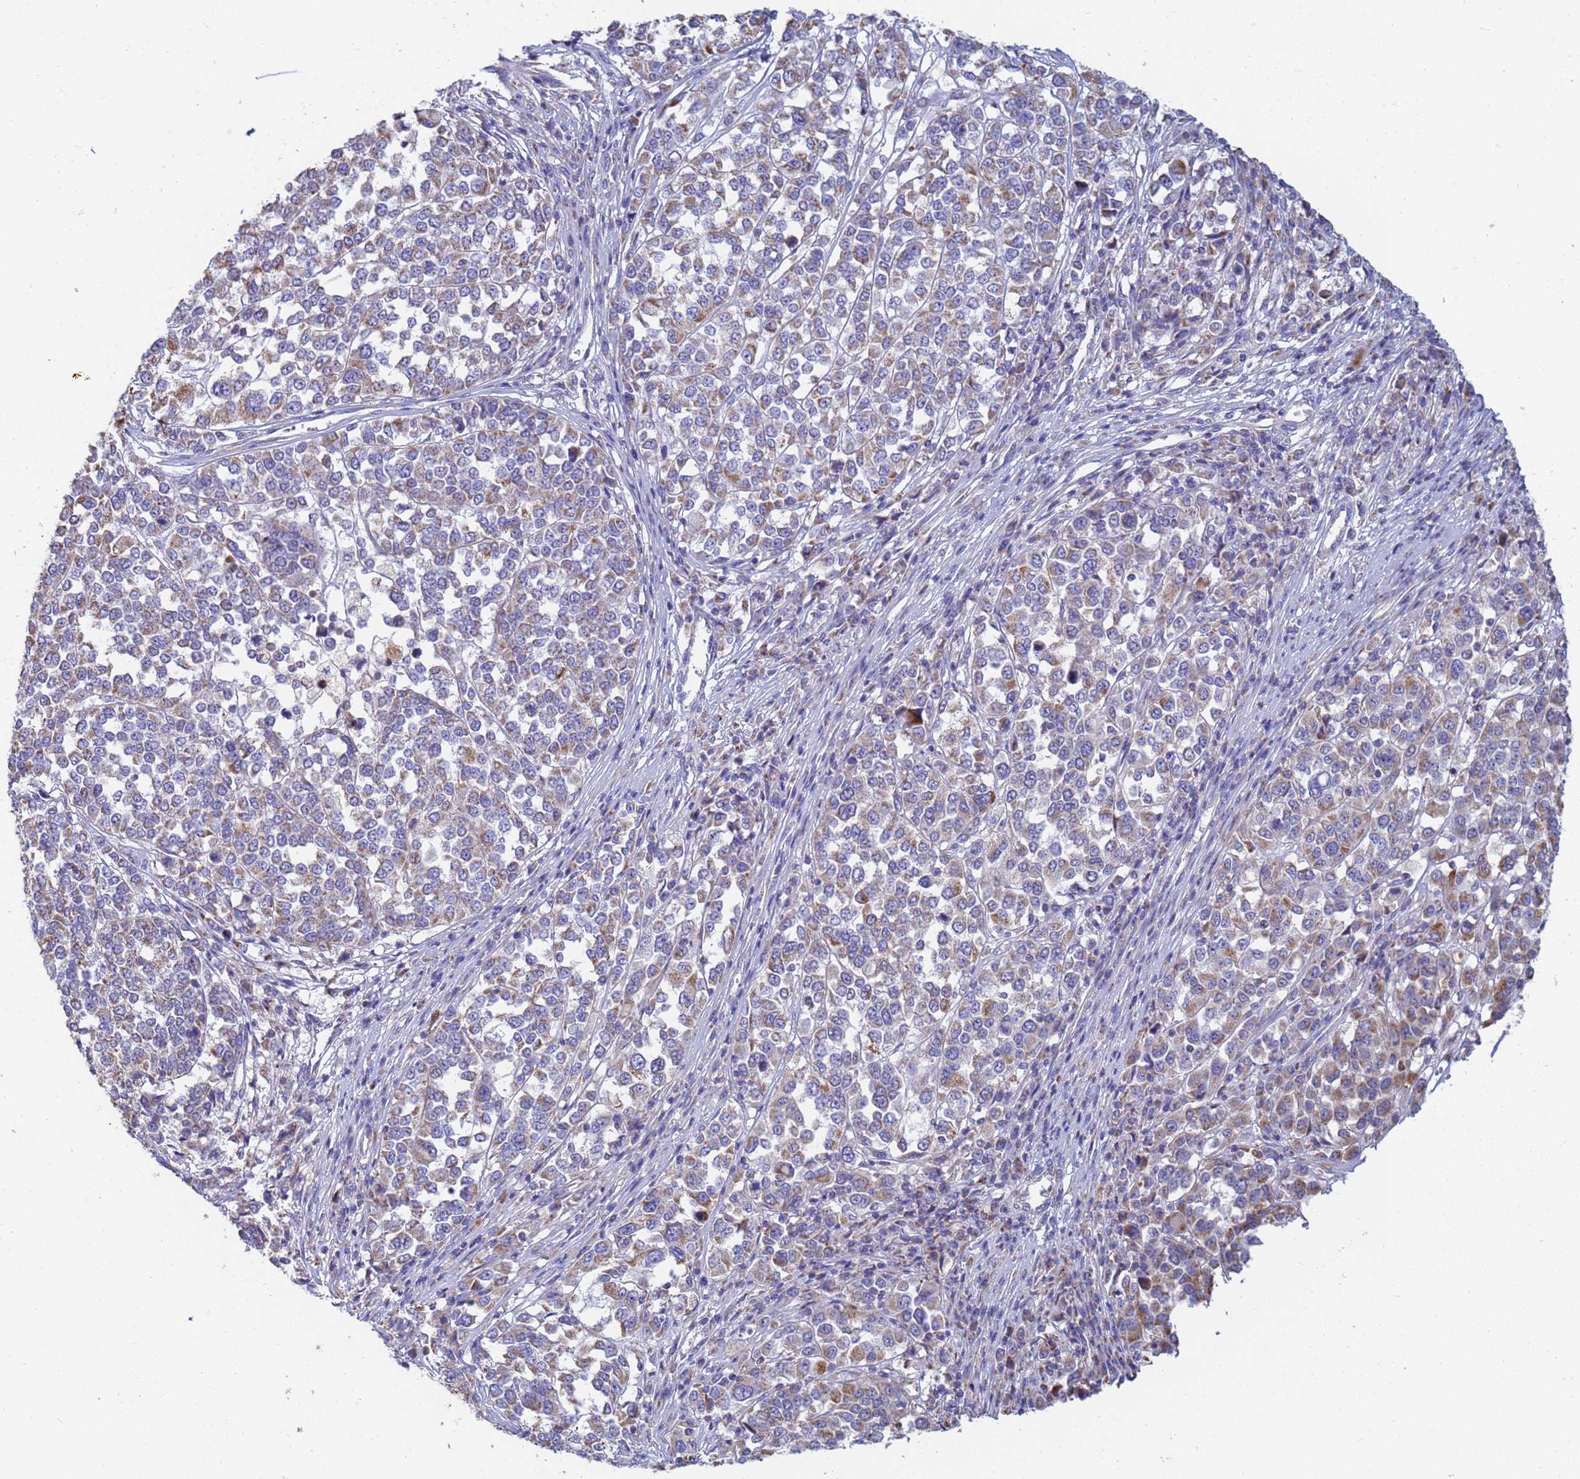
{"staining": {"intensity": "weak", "quantity": "25%-75%", "location": "cytoplasmic/membranous"}, "tissue": "melanoma", "cell_type": "Tumor cells", "image_type": "cancer", "snomed": [{"axis": "morphology", "description": "Malignant melanoma, Metastatic site"}, {"axis": "topography", "description": "Lymph node"}], "caption": "Immunohistochemistry (IHC) photomicrograph of malignant melanoma (metastatic site) stained for a protein (brown), which reveals low levels of weak cytoplasmic/membranous staining in about 25%-75% of tumor cells.", "gene": "UQCRH", "patient": {"sex": "male", "age": 44}}